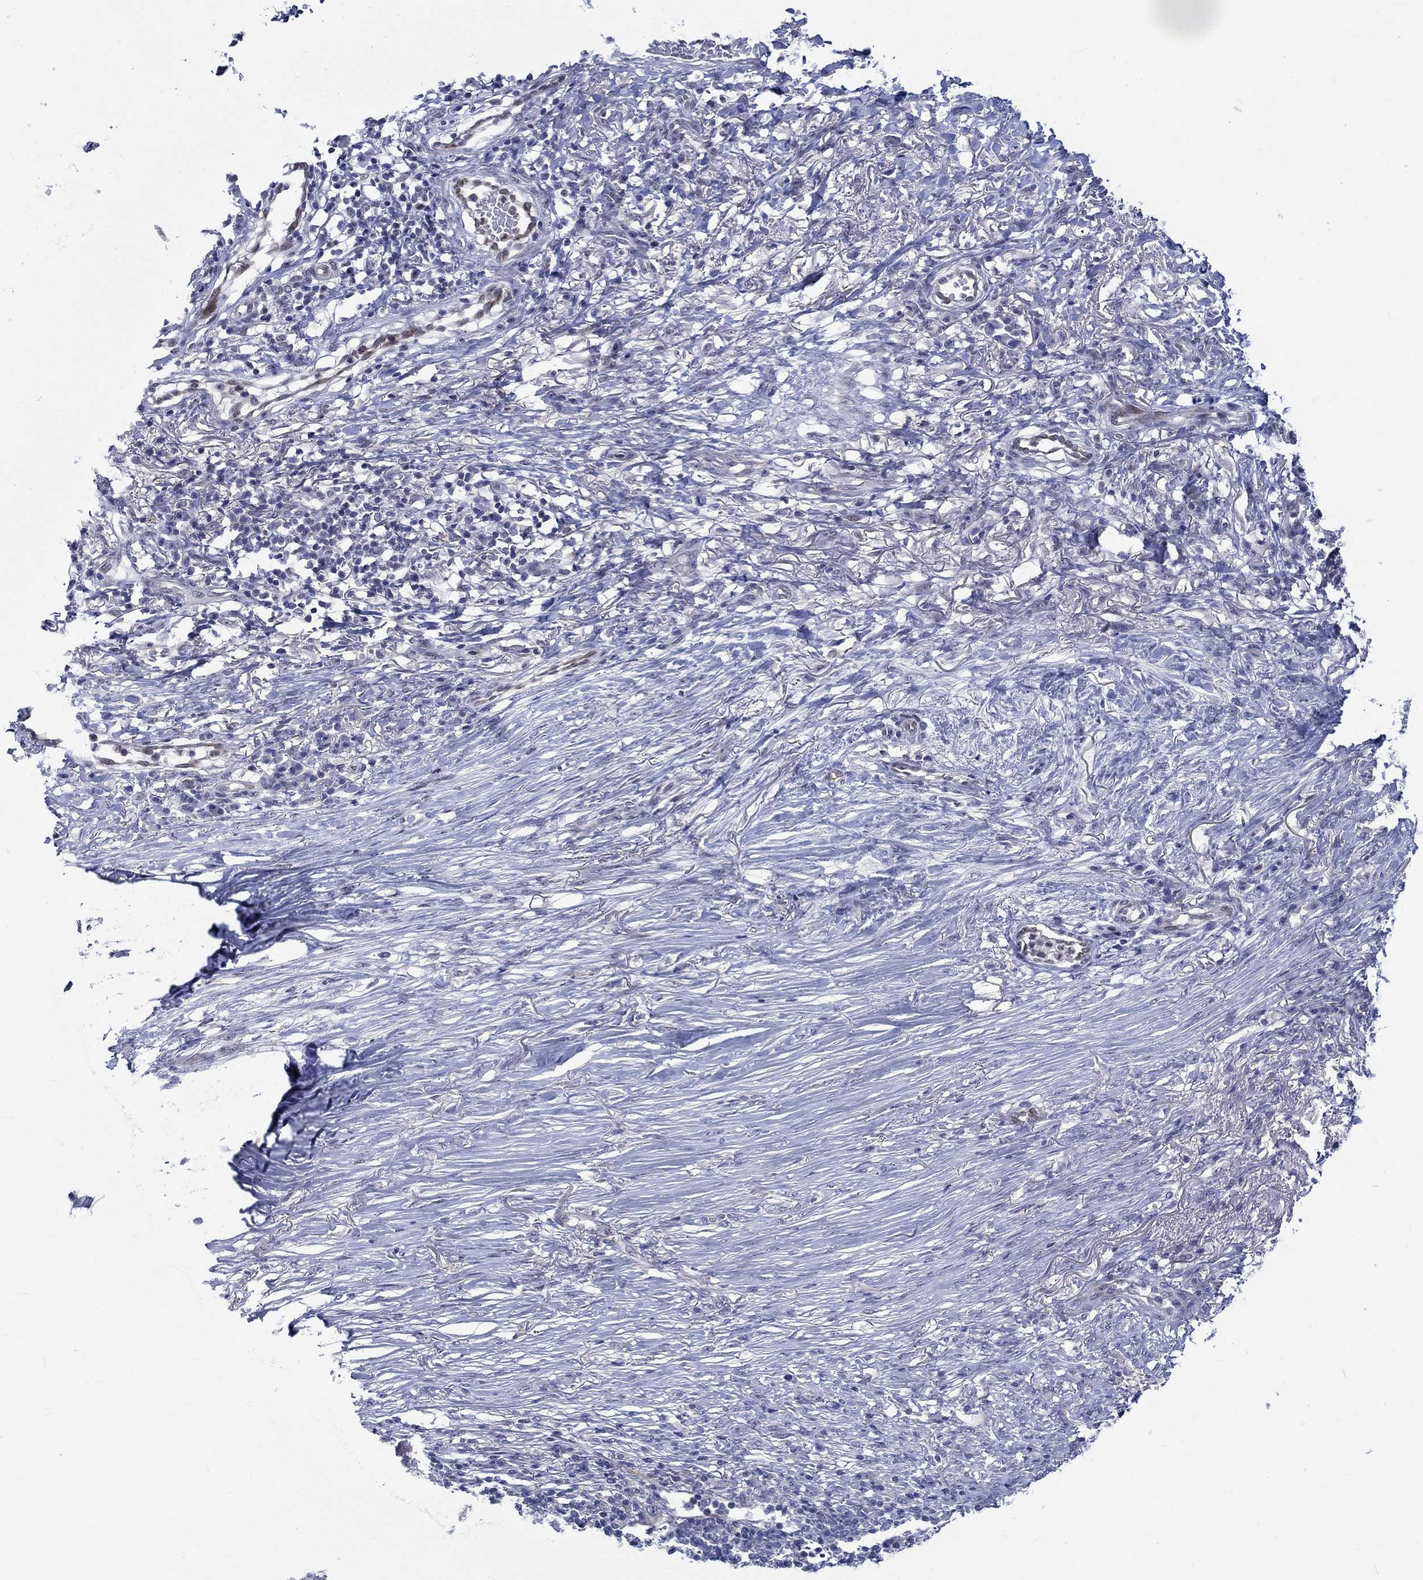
{"staining": {"intensity": "negative", "quantity": "none", "location": "none"}, "tissue": "skin cancer", "cell_type": "Tumor cells", "image_type": "cancer", "snomed": [{"axis": "morphology", "description": "Squamous cell carcinoma, NOS"}, {"axis": "topography", "description": "Skin"}], "caption": "High magnification brightfield microscopy of skin cancer (squamous cell carcinoma) stained with DAB (brown) and counterstained with hematoxylin (blue): tumor cells show no significant expression.", "gene": "ST6GALNAC1", "patient": {"sex": "male", "age": 70}}